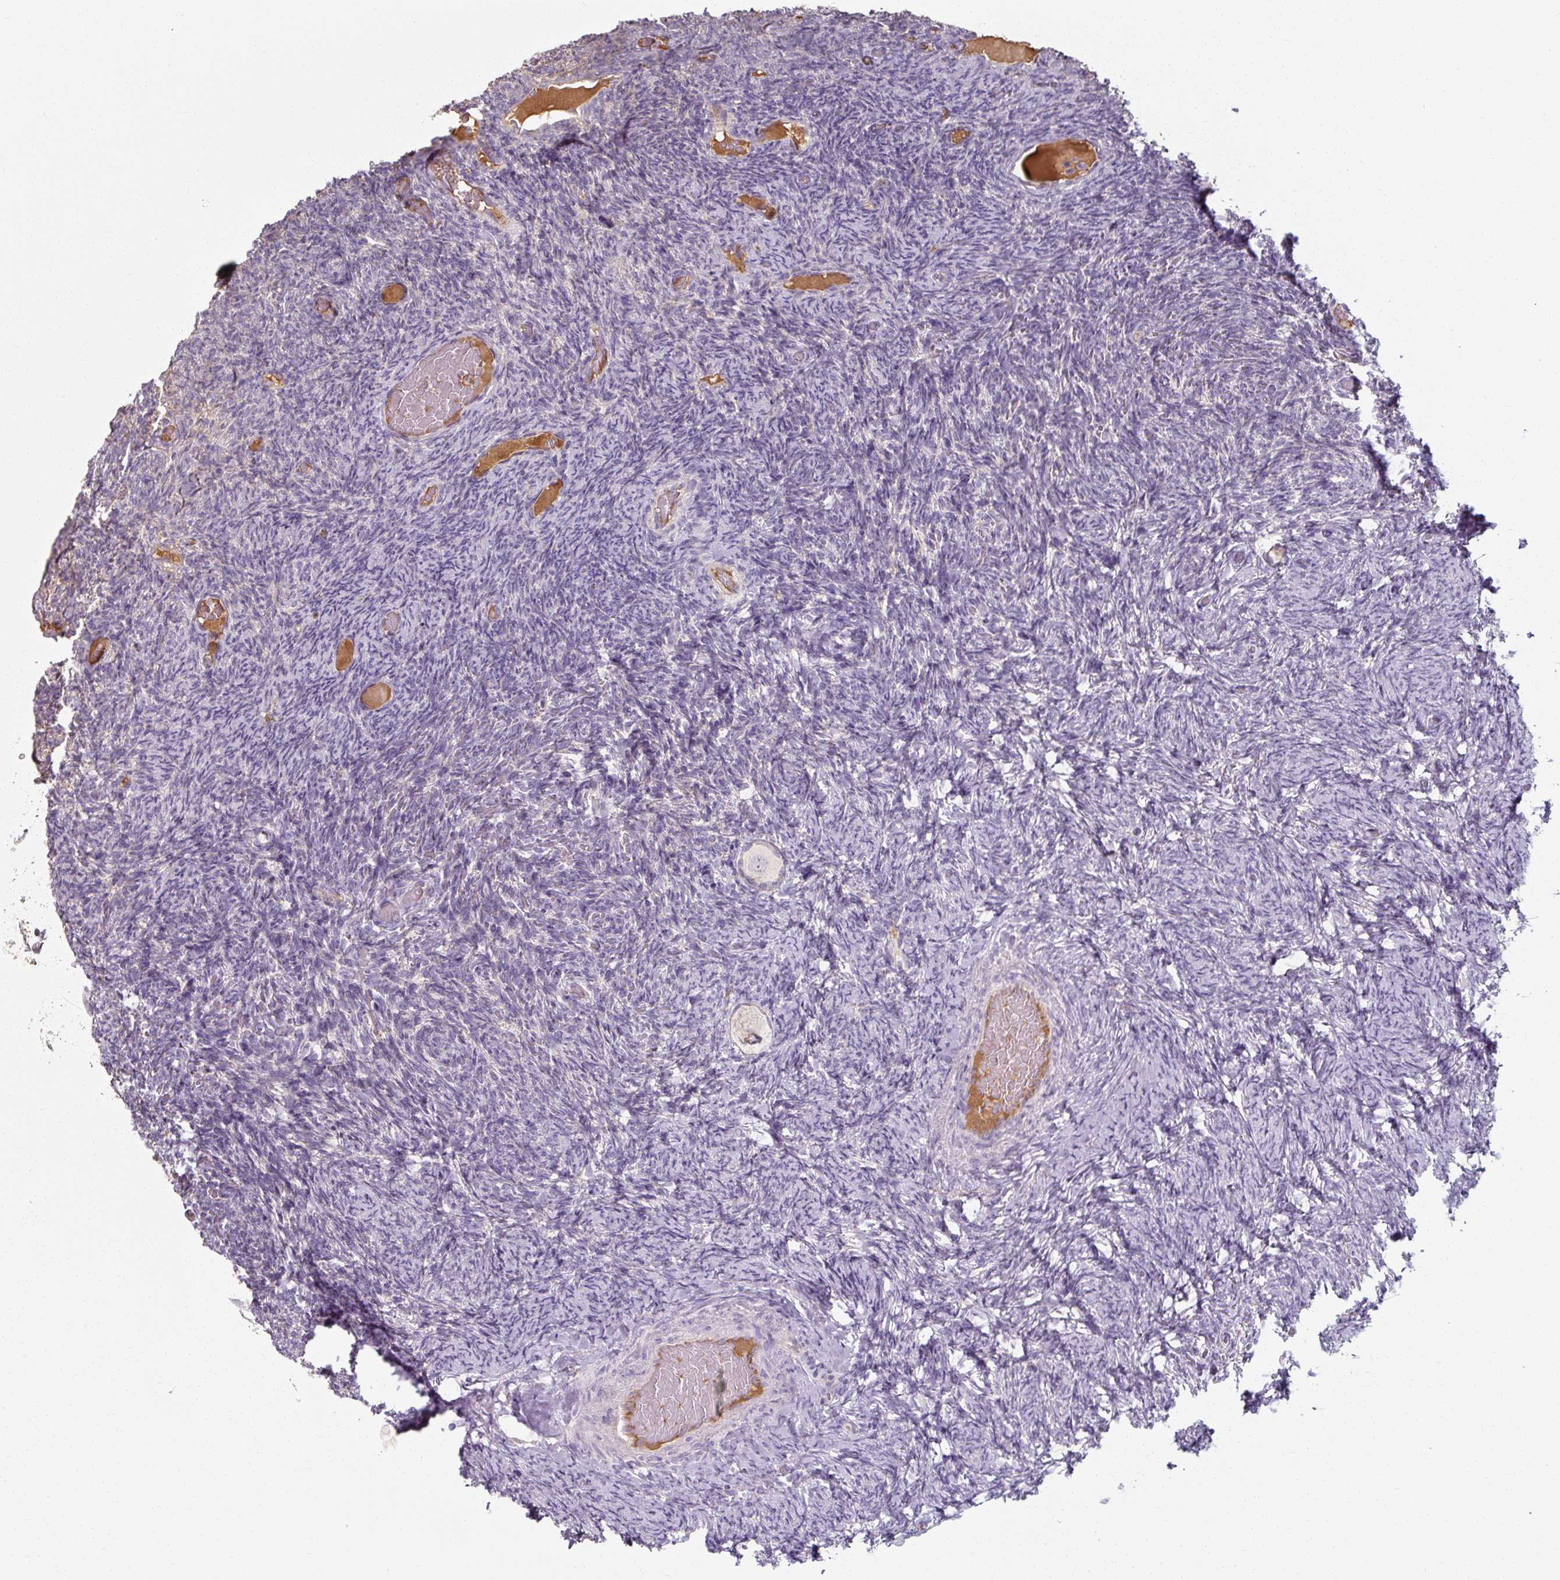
{"staining": {"intensity": "weak", "quantity": "25%-75%", "location": "cytoplasmic/membranous"}, "tissue": "ovary", "cell_type": "Follicle cells", "image_type": "normal", "snomed": [{"axis": "morphology", "description": "Normal tissue, NOS"}, {"axis": "topography", "description": "Ovary"}], "caption": "Immunohistochemistry (IHC) of unremarkable ovary reveals low levels of weak cytoplasmic/membranous positivity in about 25%-75% of follicle cells.", "gene": "TSEN54", "patient": {"sex": "female", "age": 34}}